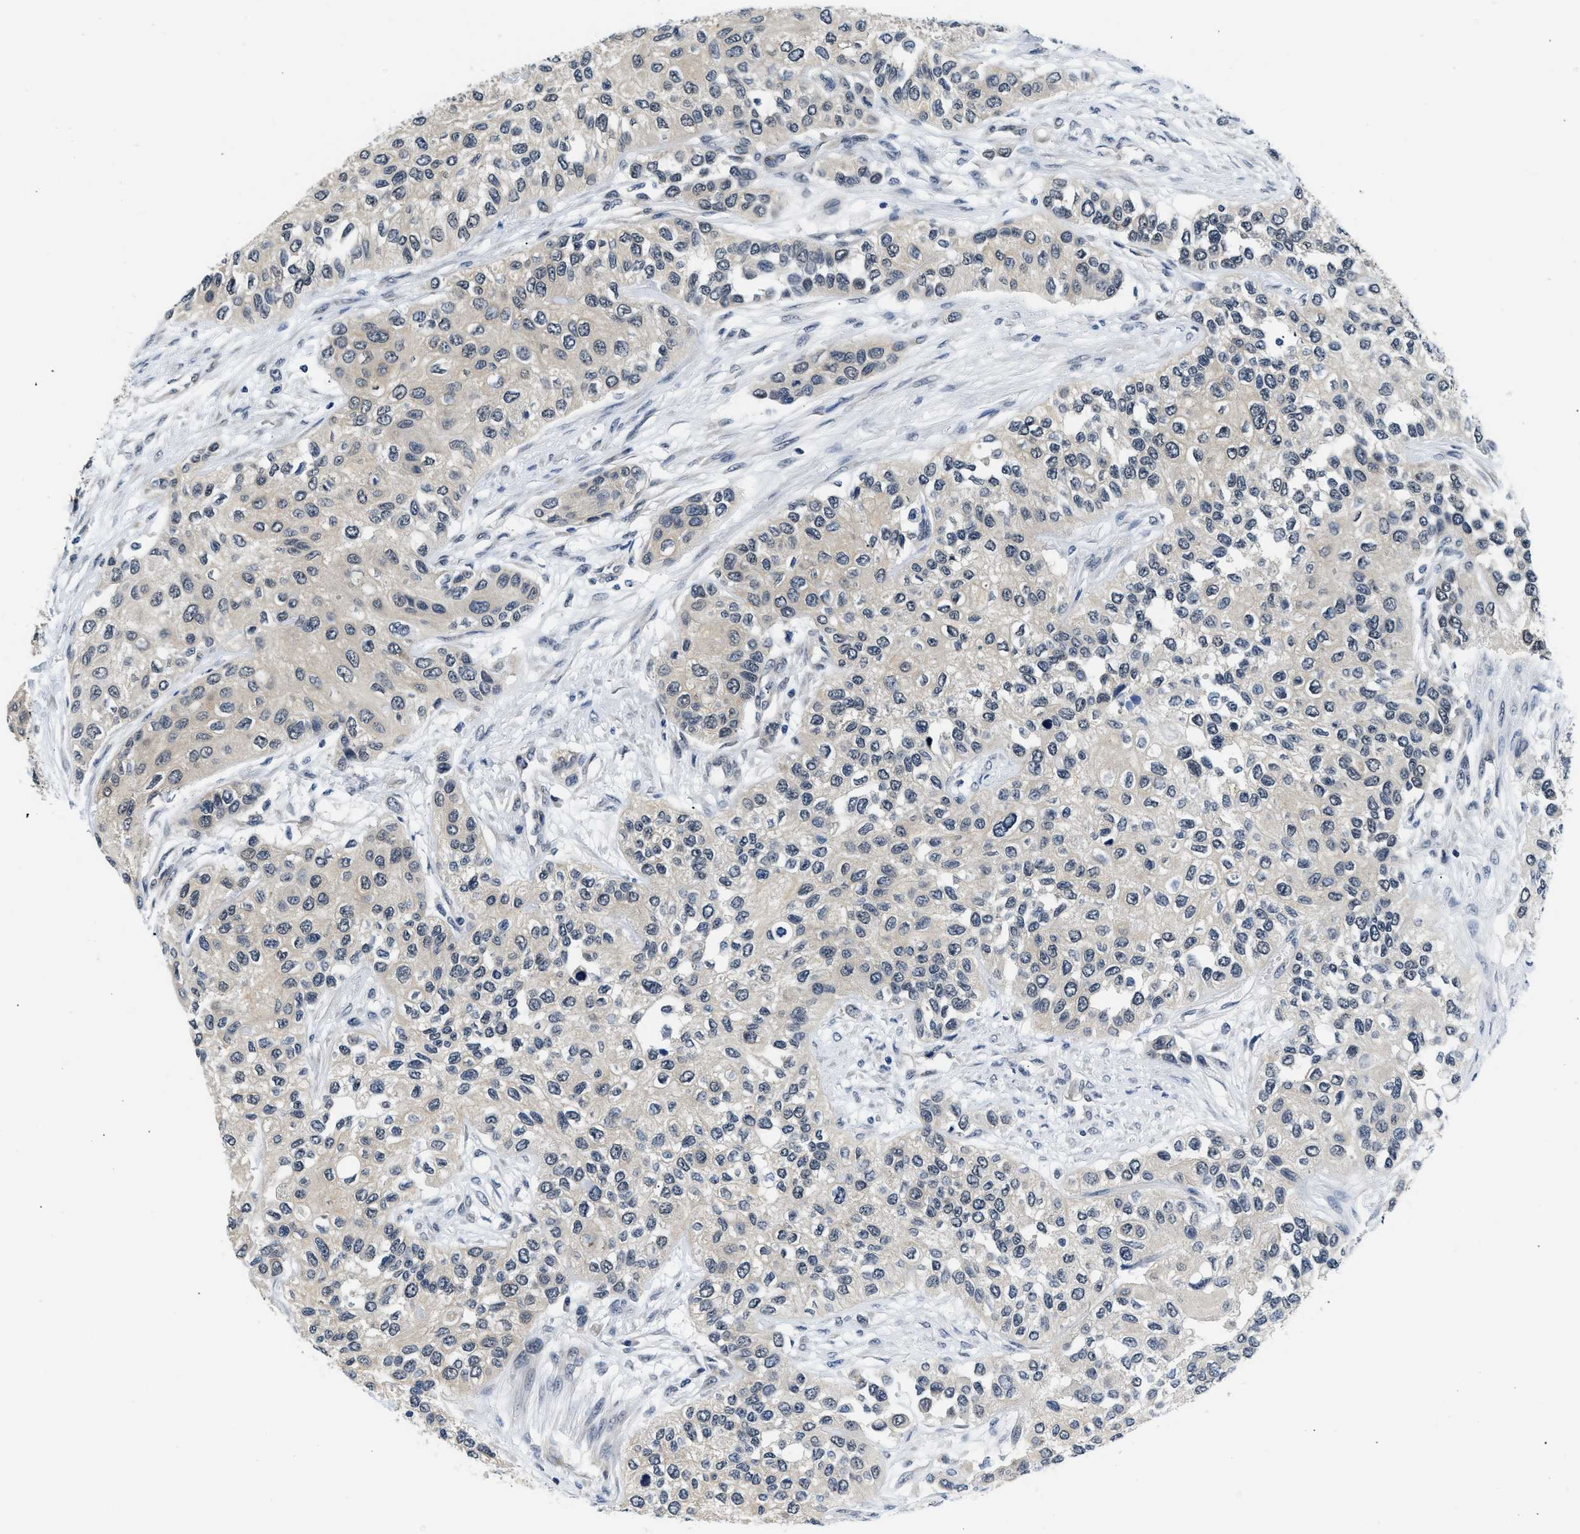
{"staining": {"intensity": "negative", "quantity": "none", "location": "none"}, "tissue": "urothelial cancer", "cell_type": "Tumor cells", "image_type": "cancer", "snomed": [{"axis": "morphology", "description": "Urothelial carcinoma, High grade"}, {"axis": "topography", "description": "Urinary bladder"}], "caption": "Photomicrograph shows no protein expression in tumor cells of urothelial carcinoma (high-grade) tissue.", "gene": "SMAD4", "patient": {"sex": "female", "age": 56}}